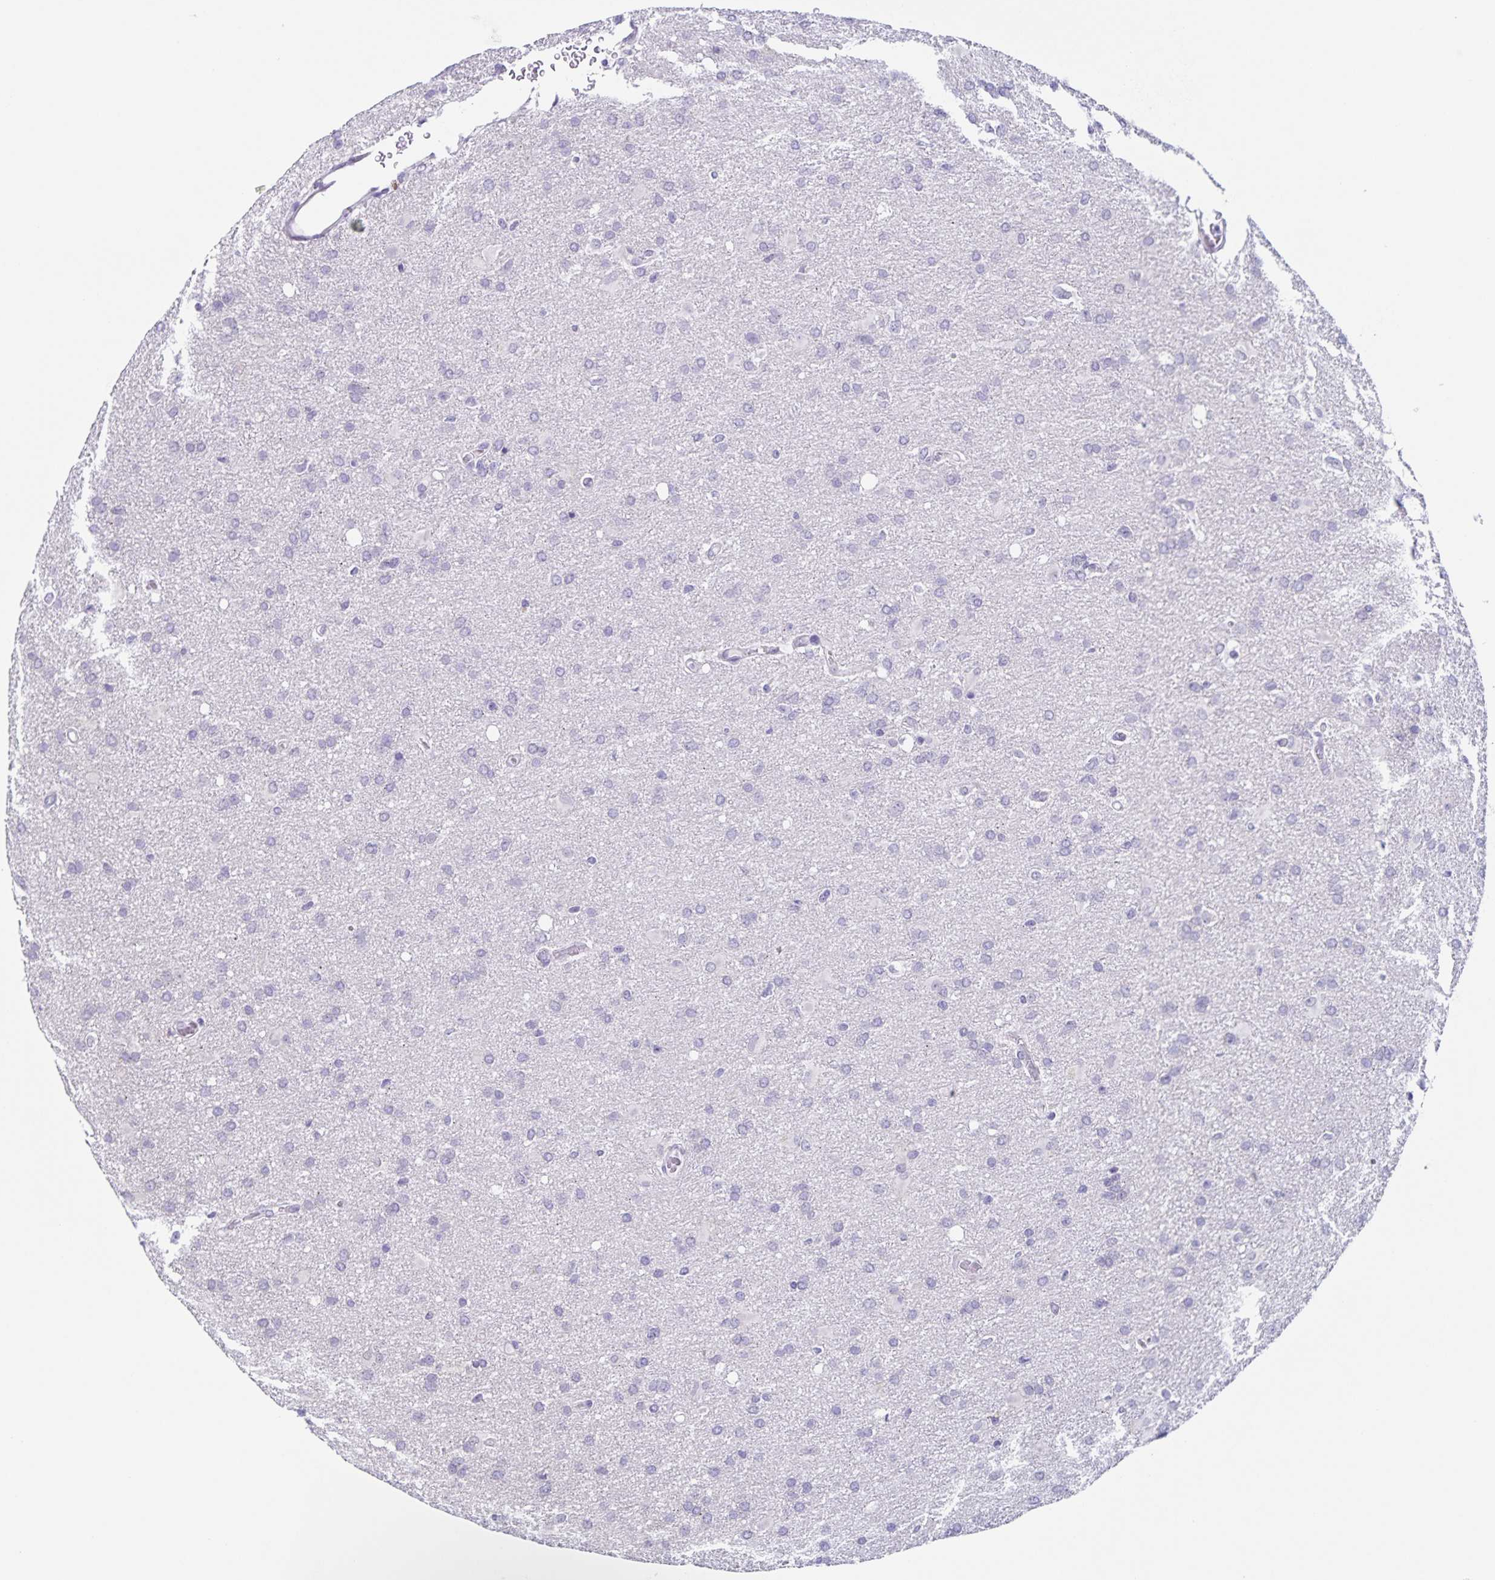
{"staining": {"intensity": "negative", "quantity": "none", "location": "none"}, "tissue": "glioma", "cell_type": "Tumor cells", "image_type": "cancer", "snomed": [{"axis": "morphology", "description": "Glioma, malignant, High grade"}, {"axis": "topography", "description": "Brain"}], "caption": "Immunohistochemistry (IHC) histopathology image of malignant high-grade glioma stained for a protein (brown), which demonstrates no staining in tumor cells.", "gene": "SLC12A3", "patient": {"sex": "male", "age": 53}}